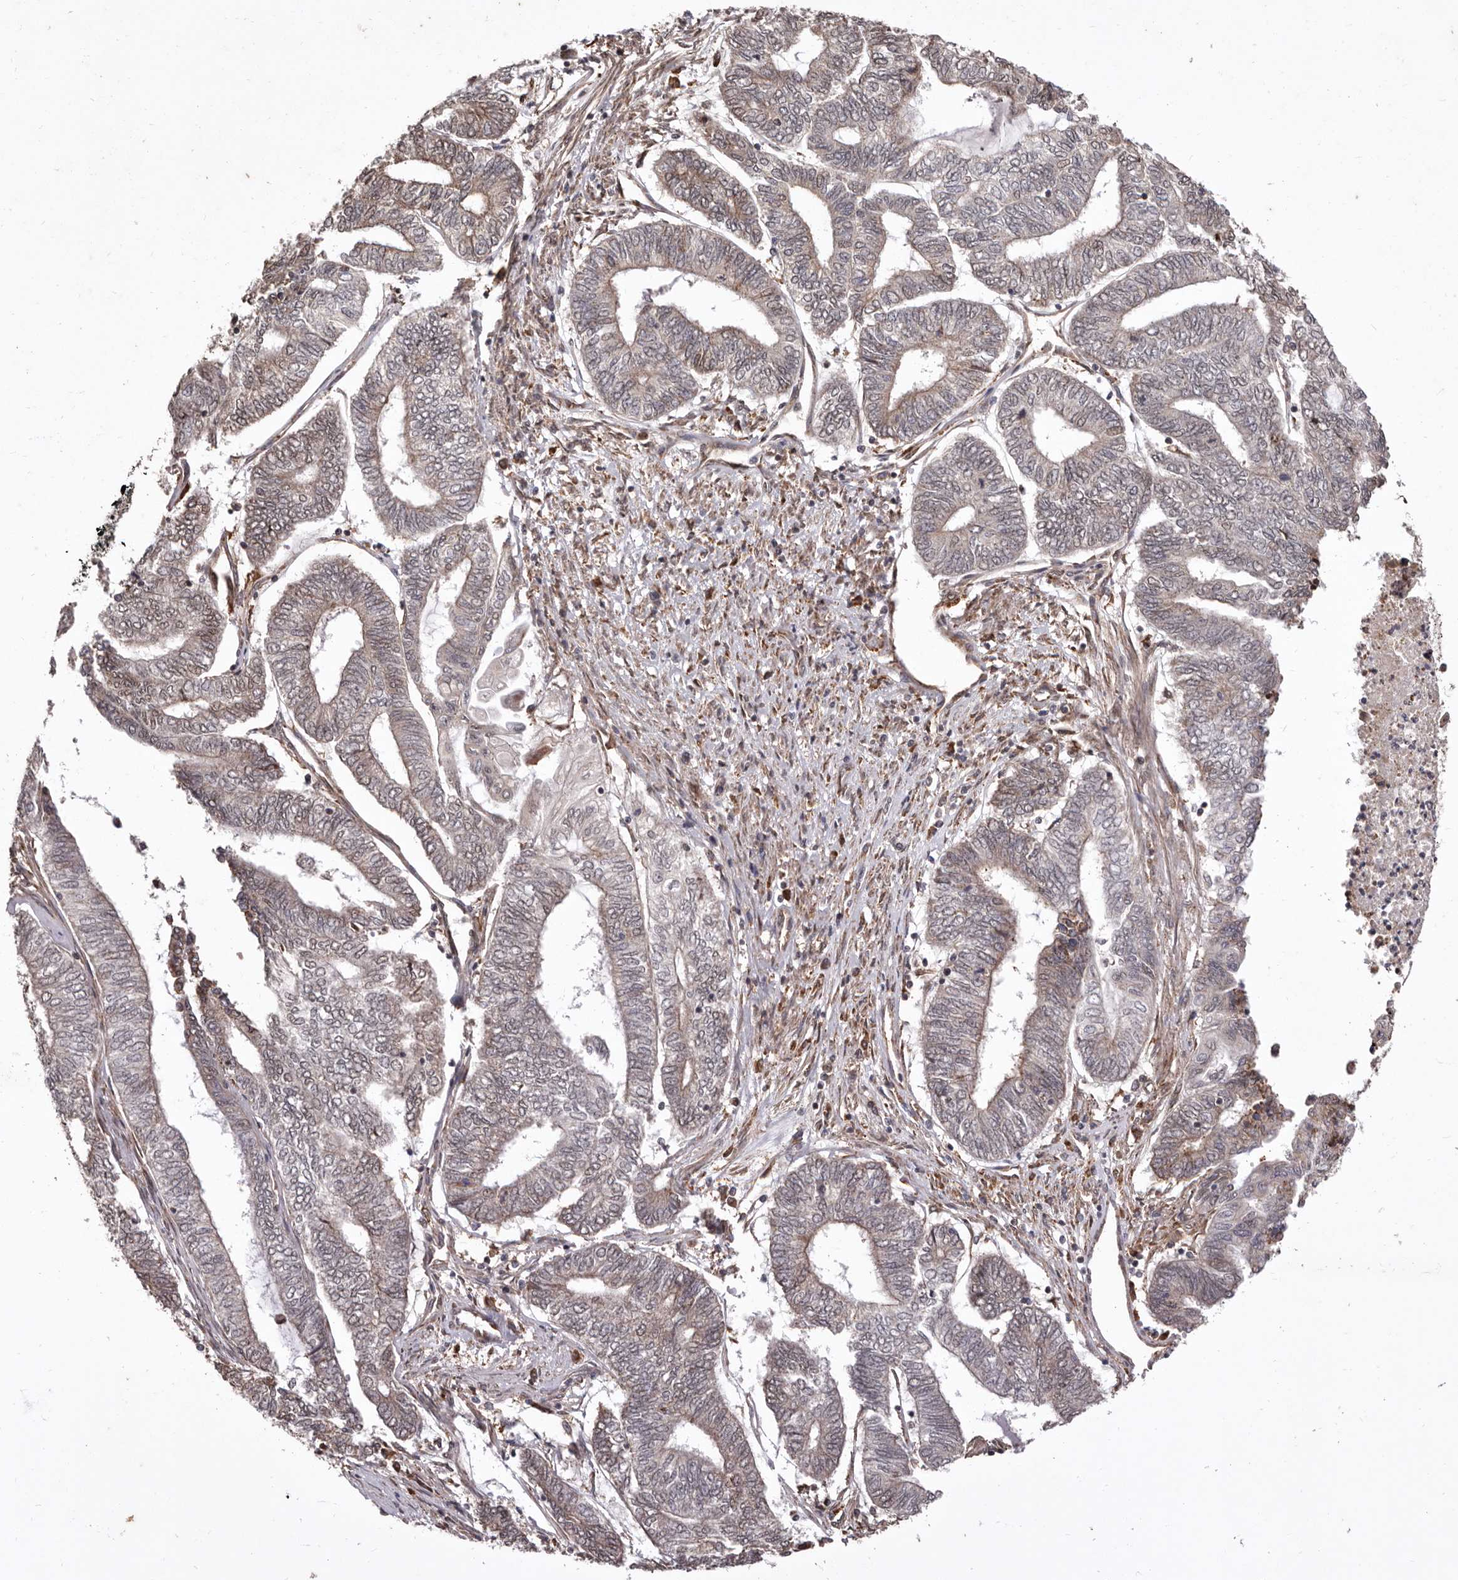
{"staining": {"intensity": "weak", "quantity": "<25%", "location": "cytoplasmic/membranous"}, "tissue": "endometrial cancer", "cell_type": "Tumor cells", "image_type": "cancer", "snomed": [{"axis": "morphology", "description": "Adenocarcinoma, NOS"}, {"axis": "topography", "description": "Uterus"}, {"axis": "topography", "description": "Endometrium"}], "caption": "Immunohistochemistry (IHC) micrograph of human endometrial cancer (adenocarcinoma) stained for a protein (brown), which displays no staining in tumor cells. The staining is performed using DAB (3,3'-diaminobenzidine) brown chromogen with nuclei counter-stained in using hematoxylin.", "gene": "RRM2B", "patient": {"sex": "female", "age": 70}}